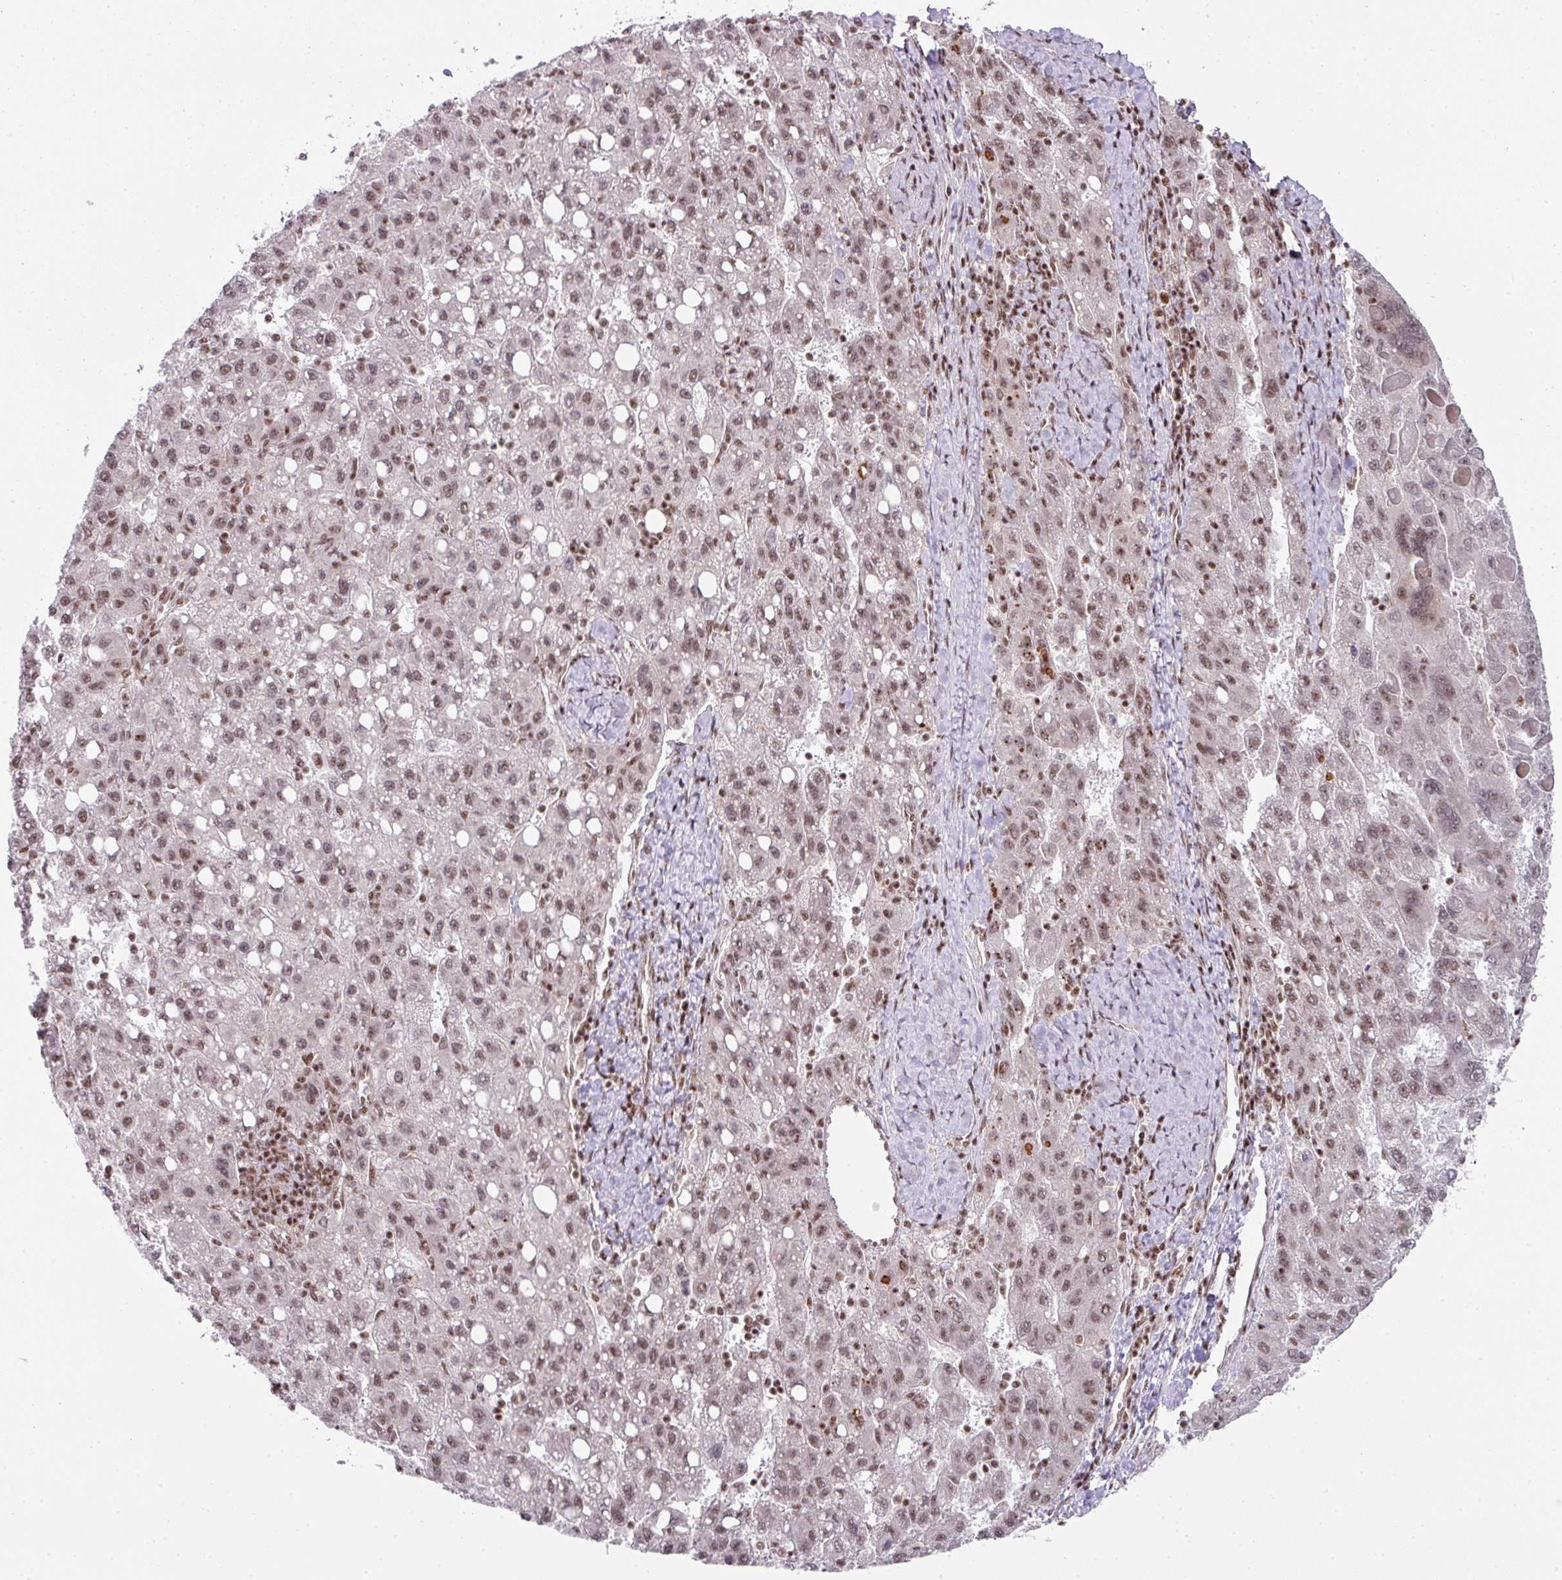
{"staining": {"intensity": "moderate", "quantity": ">75%", "location": "nuclear"}, "tissue": "liver cancer", "cell_type": "Tumor cells", "image_type": "cancer", "snomed": [{"axis": "morphology", "description": "Carcinoma, Hepatocellular, NOS"}, {"axis": "topography", "description": "Liver"}], "caption": "Immunohistochemistry (IHC) histopathology image of human hepatocellular carcinoma (liver) stained for a protein (brown), which reveals medium levels of moderate nuclear staining in approximately >75% of tumor cells.", "gene": "NFYA", "patient": {"sex": "female", "age": 82}}